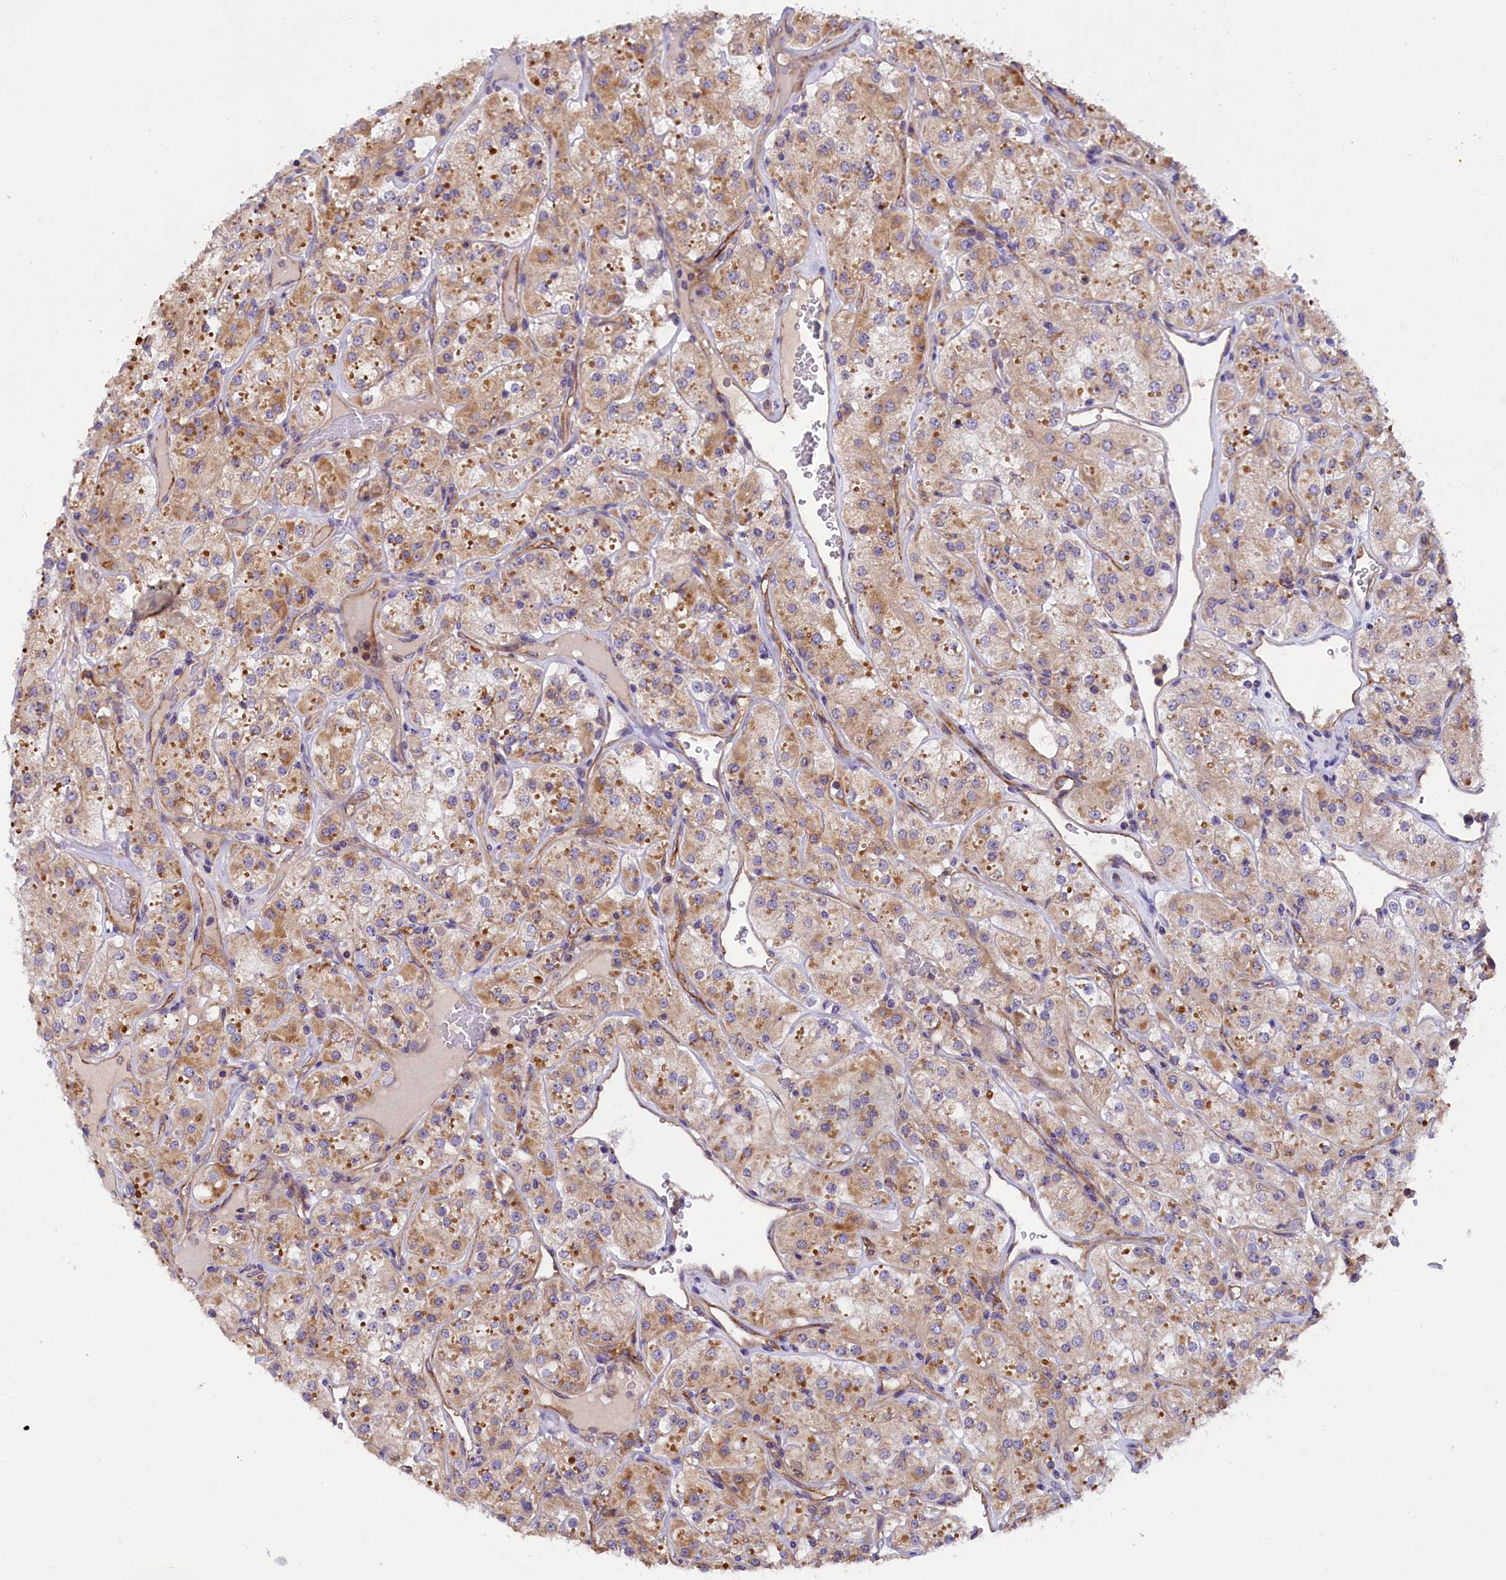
{"staining": {"intensity": "moderate", "quantity": ">75%", "location": "cytoplasmic/membranous"}, "tissue": "renal cancer", "cell_type": "Tumor cells", "image_type": "cancer", "snomed": [{"axis": "morphology", "description": "Adenocarcinoma, NOS"}, {"axis": "topography", "description": "Kidney"}], "caption": "Human renal cancer stained with a brown dye exhibits moderate cytoplasmic/membranous positive expression in approximately >75% of tumor cells.", "gene": "DNAJB9", "patient": {"sex": "male", "age": 77}}